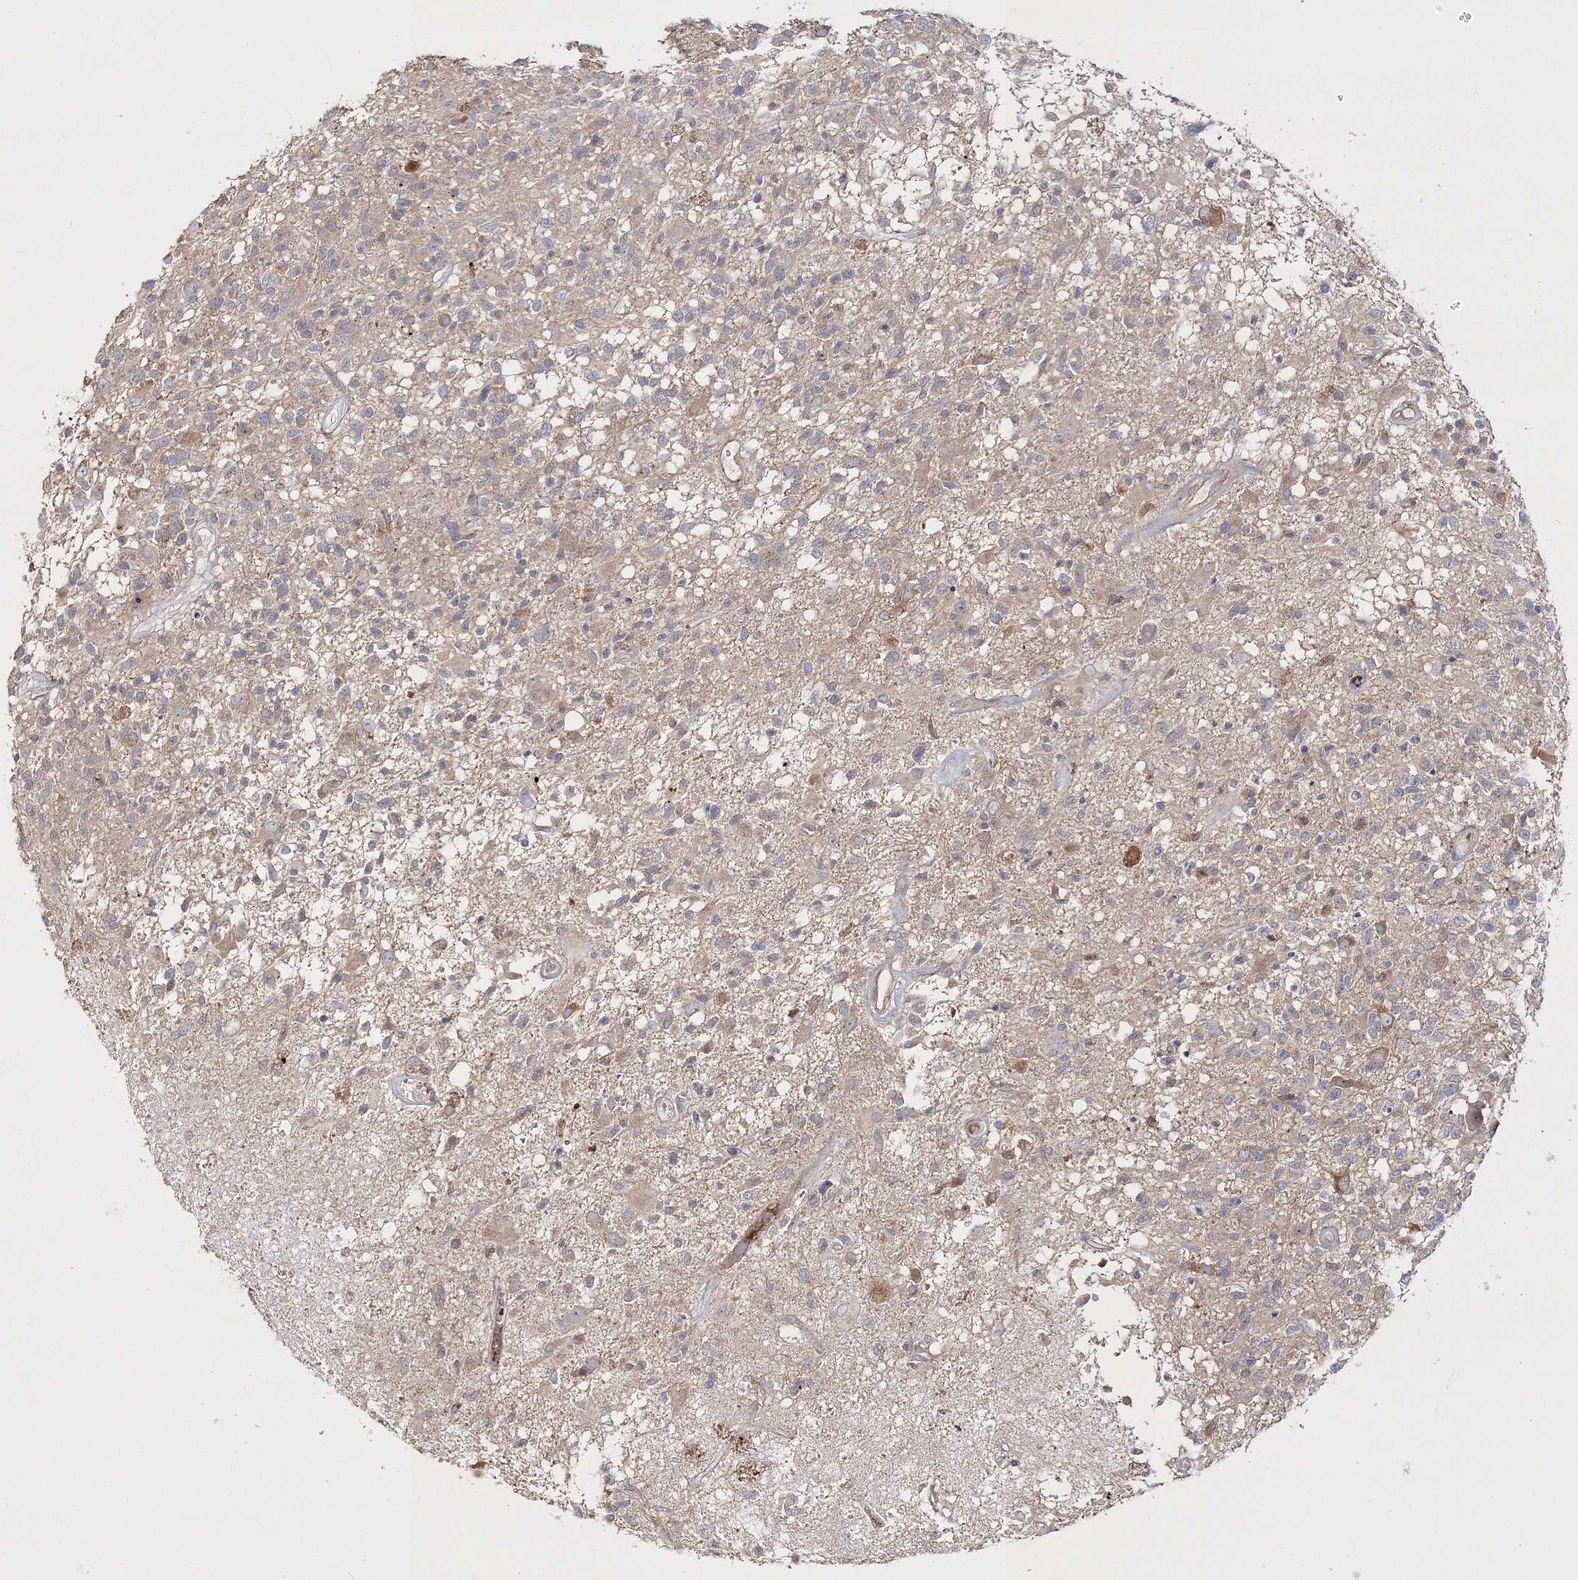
{"staining": {"intensity": "negative", "quantity": "none", "location": "none"}, "tissue": "glioma", "cell_type": "Tumor cells", "image_type": "cancer", "snomed": [{"axis": "morphology", "description": "Glioma, malignant, High grade"}, {"axis": "morphology", "description": "Glioblastoma, NOS"}, {"axis": "topography", "description": "Brain"}], "caption": "This is an immunohistochemistry (IHC) image of glioma. There is no expression in tumor cells.", "gene": "ZSWIM6", "patient": {"sex": "male", "age": 60}}